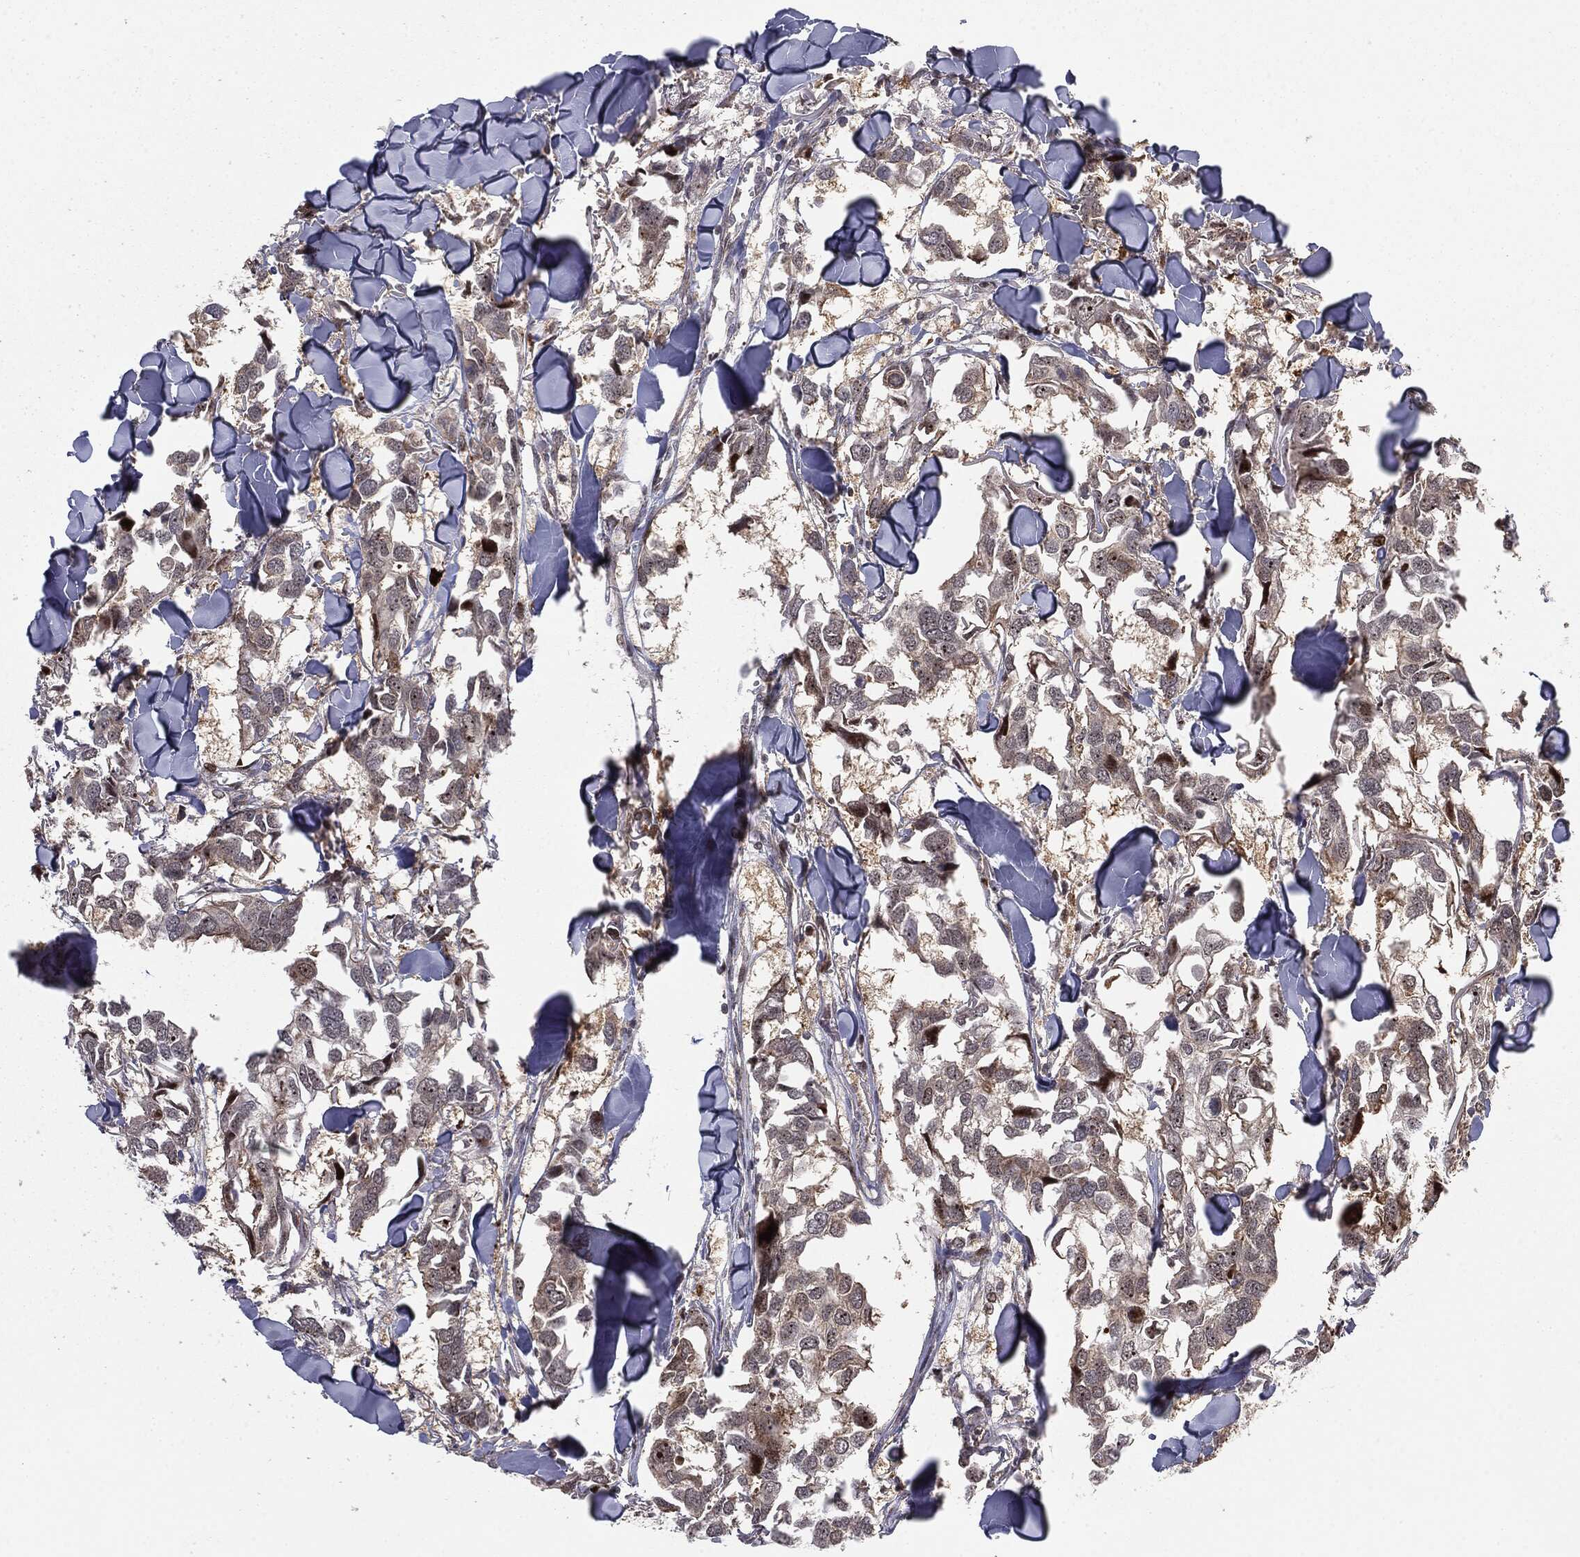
{"staining": {"intensity": "negative", "quantity": "none", "location": "none"}, "tissue": "breast cancer", "cell_type": "Tumor cells", "image_type": "cancer", "snomed": [{"axis": "morphology", "description": "Duct carcinoma"}, {"axis": "topography", "description": "Breast"}], "caption": "DAB (3,3'-diaminobenzidine) immunohistochemical staining of human breast cancer demonstrates no significant expression in tumor cells.", "gene": "PTEN", "patient": {"sex": "female", "age": 83}}